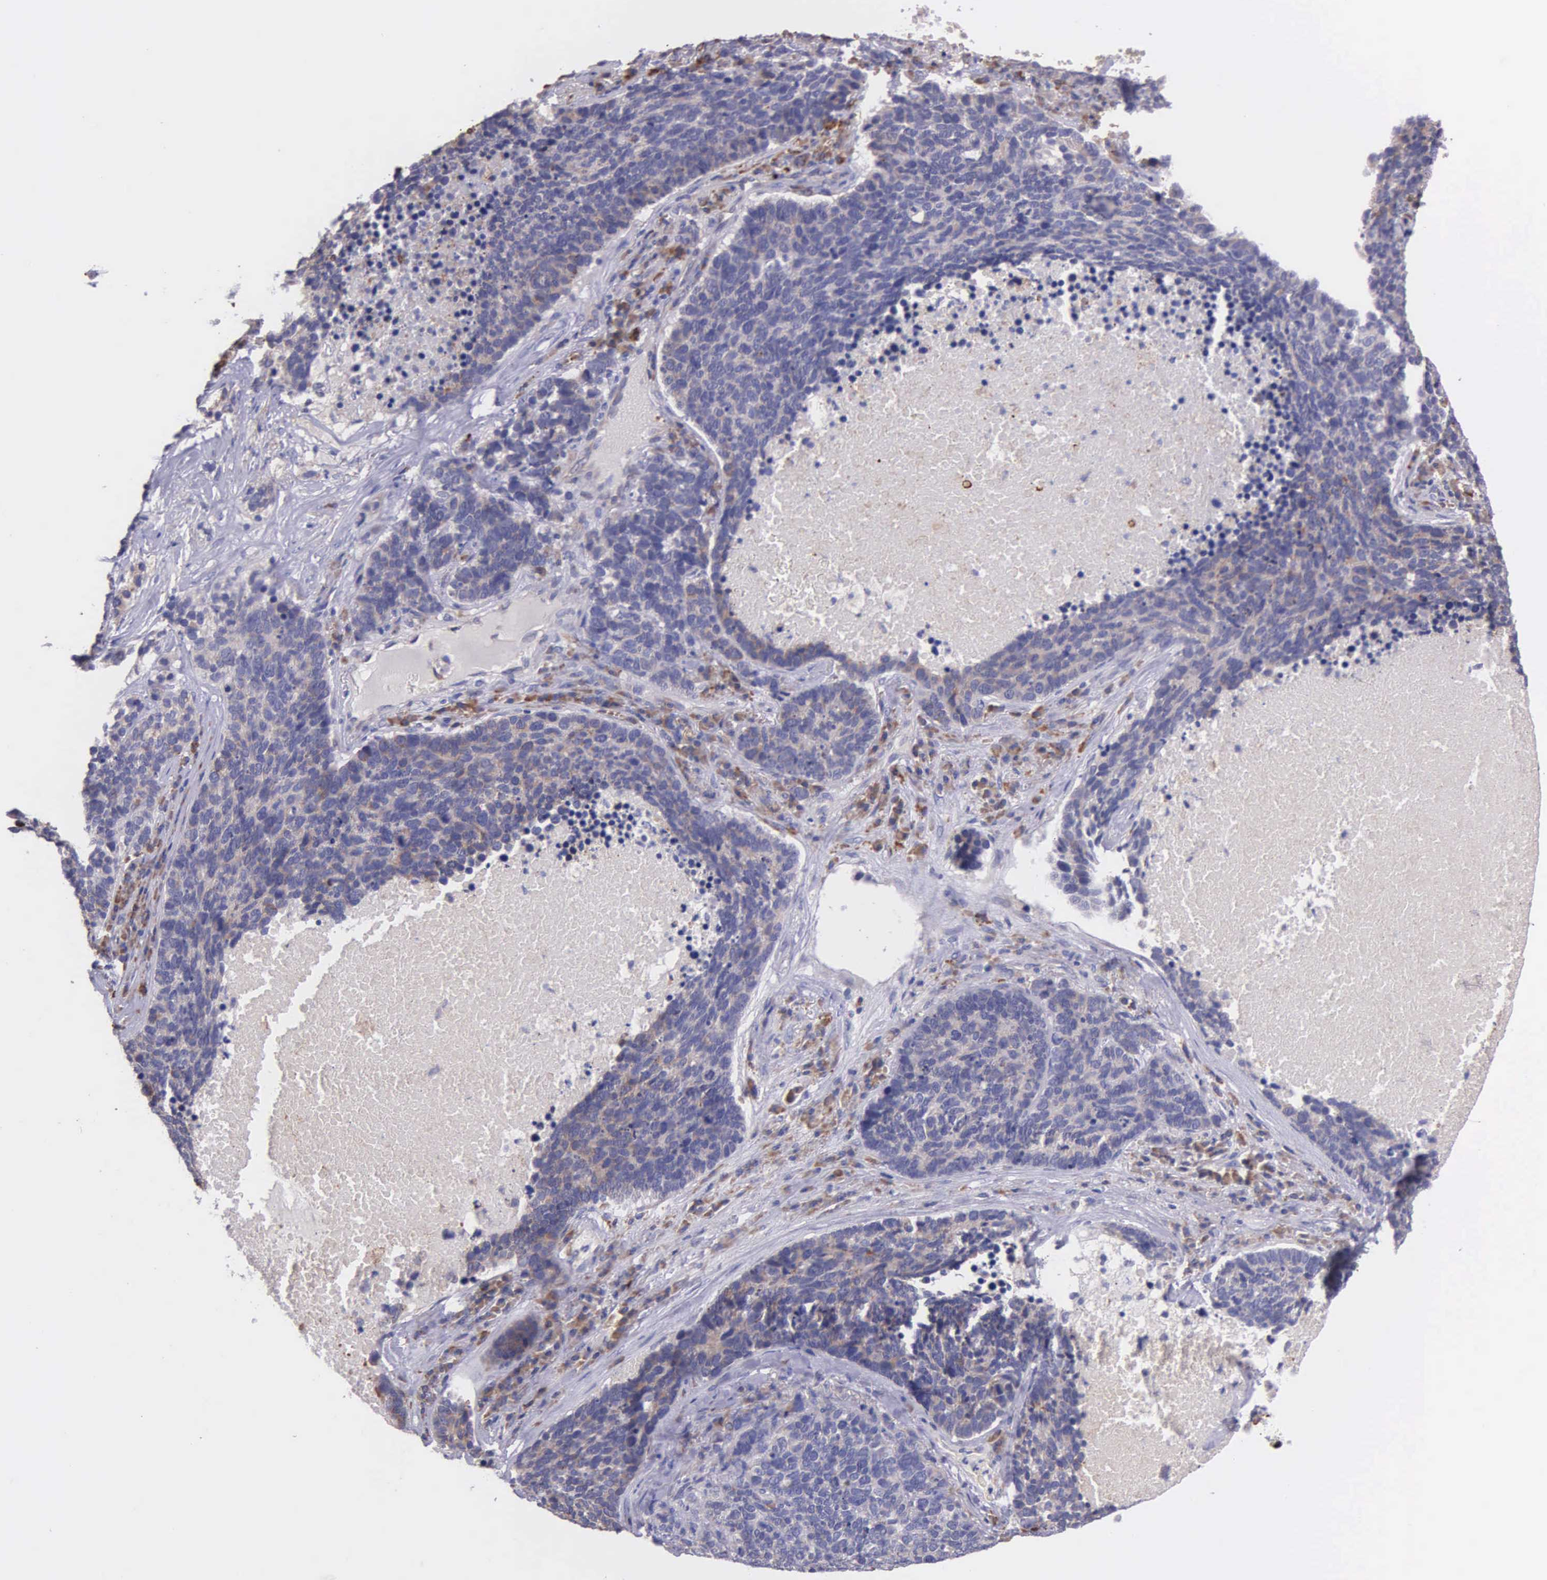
{"staining": {"intensity": "weak", "quantity": "25%-75%", "location": "cytoplasmic/membranous"}, "tissue": "lung cancer", "cell_type": "Tumor cells", "image_type": "cancer", "snomed": [{"axis": "morphology", "description": "Neoplasm, malignant, NOS"}, {"axis": "topography", "description": "Lung"}], "caption": "The image exhibits staining of lung cancer, revealing weak cytoplasmic/membranous protein positivity (brown color) within tumor cells.", "gene": "ZC3H12B", "patient": {"sex": "female", "age": 75}}